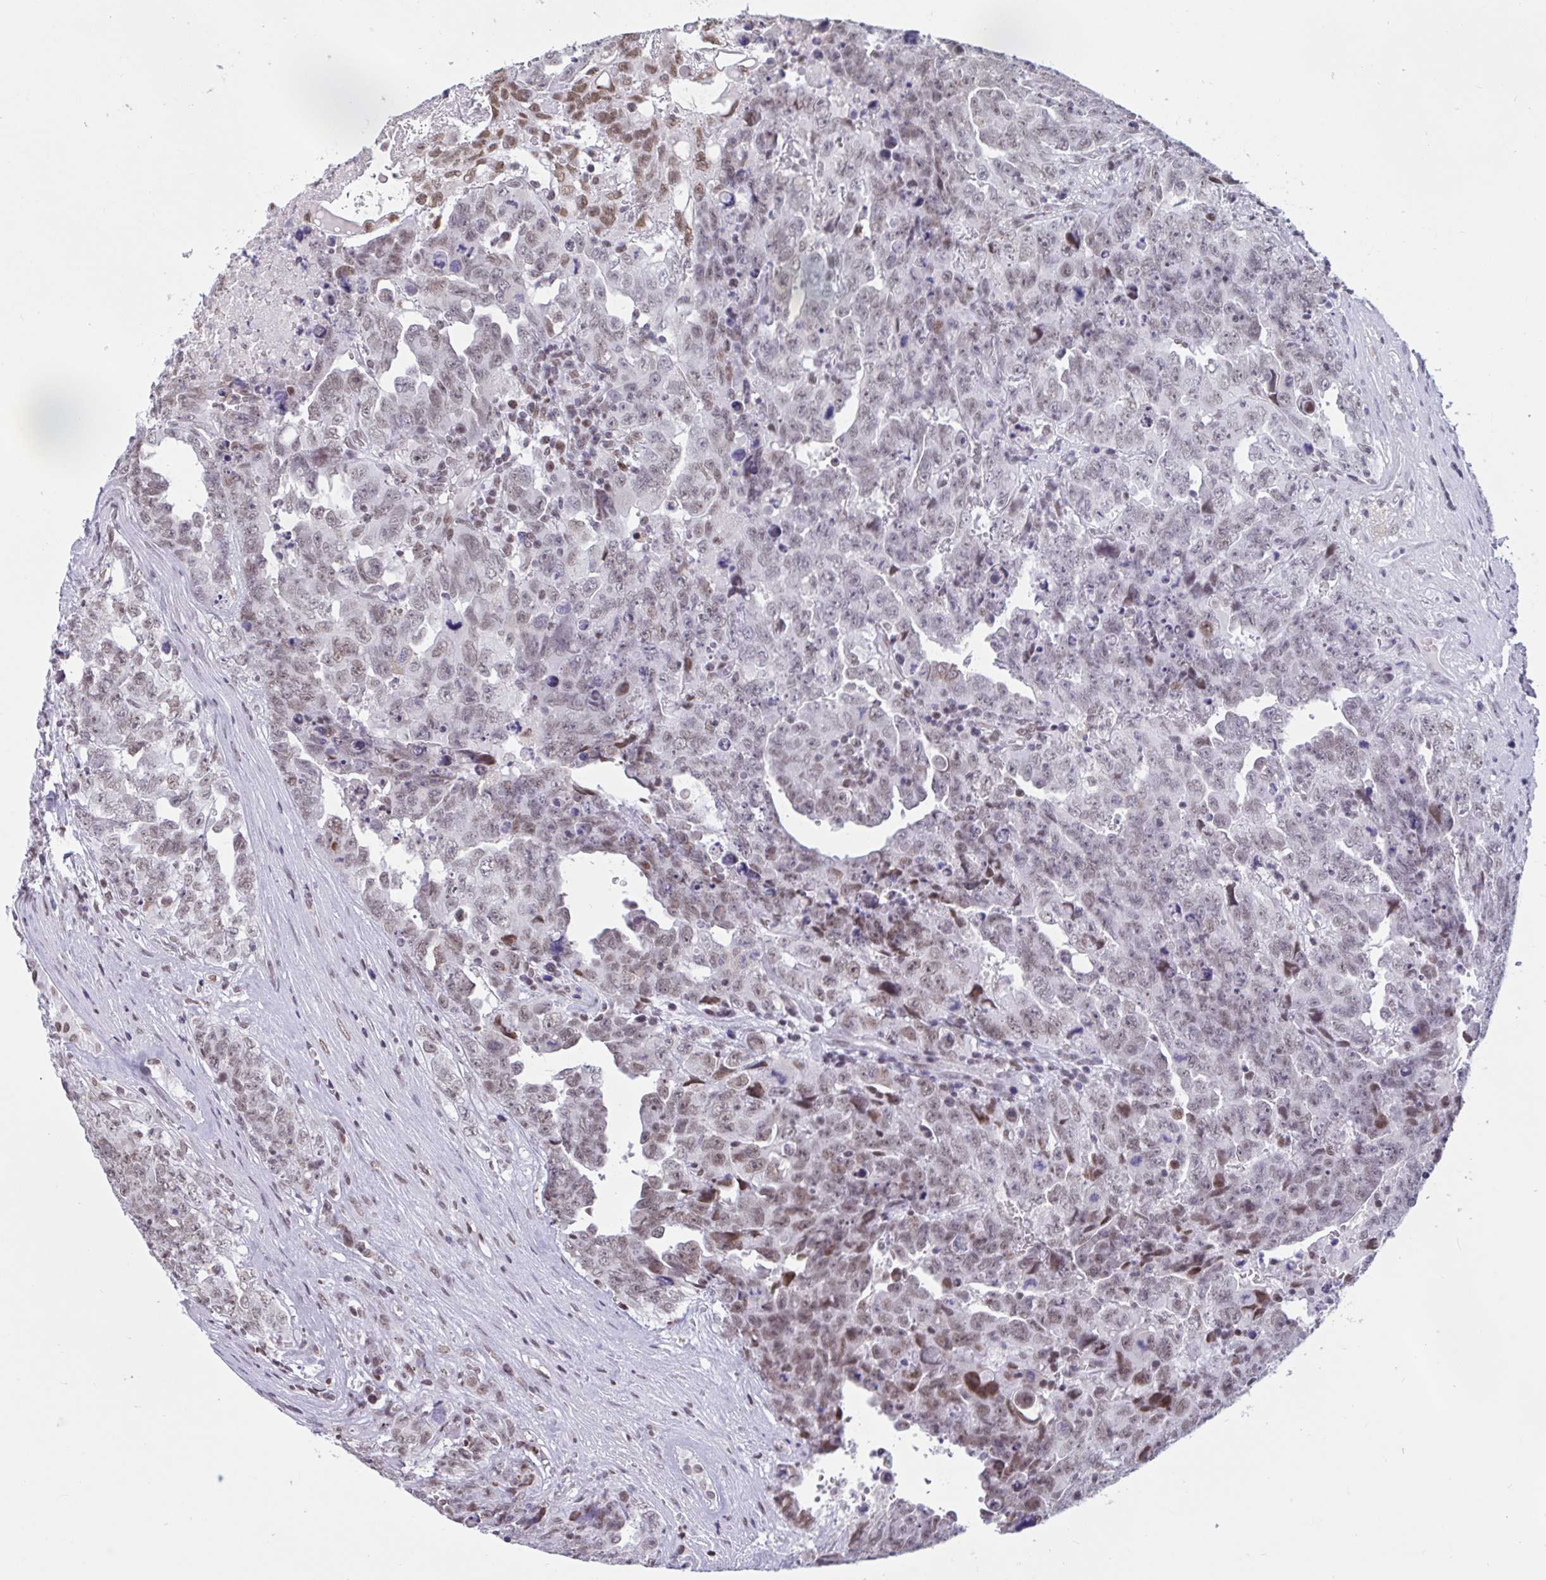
{"staining": {"intensity": "weak", "quantity": "25%-75%", "location": "nuclear"}, "tissue": "testis cancer", "cell_type": "Tumor cells", "image_type": "cancer", "snomed": [{"axis": "morphology", "description": "Carcinoma, Embryonal, NOS"}, {"axis": "topography", "description": "Testis"}], "caption": "Protein expression analysis of human testis embryonal carcinoma reveals weak nuclear expression in approximately 25%-75% of tumor cells. (DAB IHC with brightfield microscopy, high magnification).", "gene": "CBFA2T2", "patient": {"sex": "male", "age": 24}}